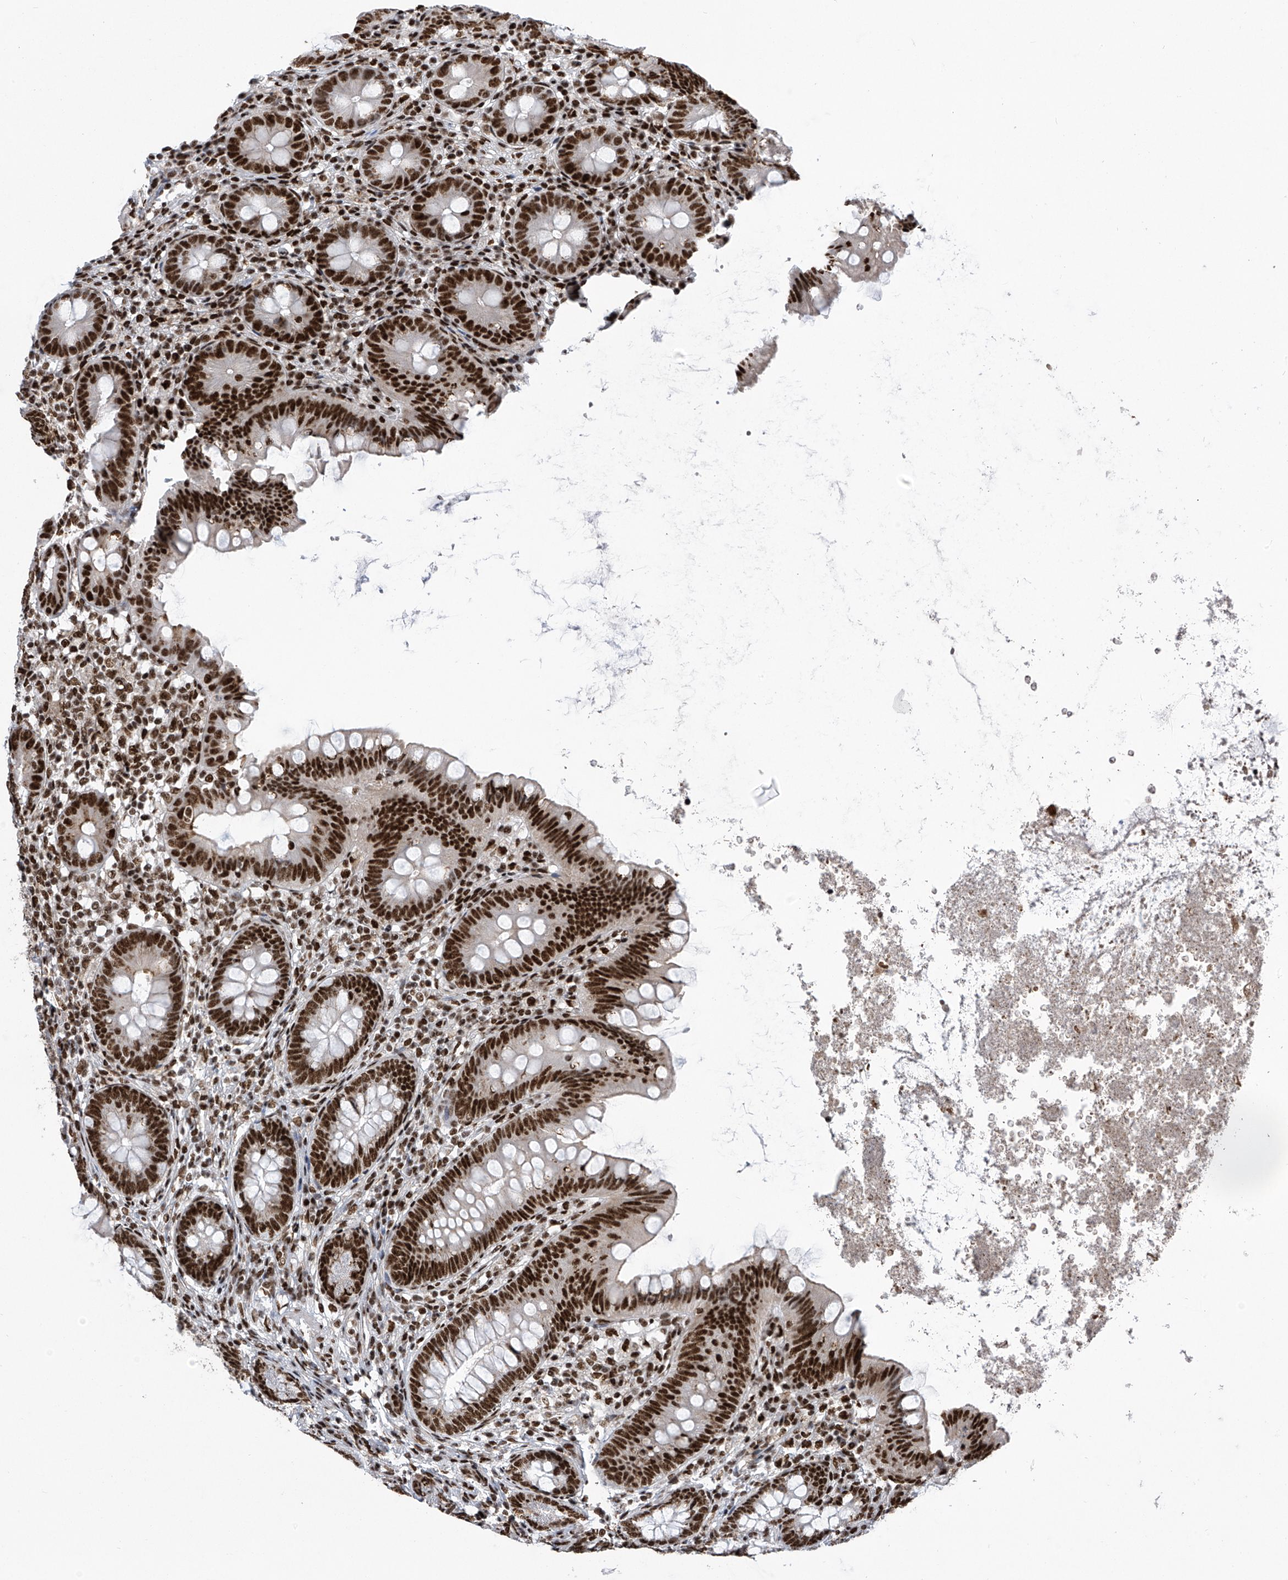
{"staining": {"intensity": "strong", "quantity": ">75%", "location": "nuclear"}, "tissue": "appendix", "cell_type": "Glandular cells", "image_type": "normal", "snomed": [{"axis": "morphology", "description": "Normal tissue, NOS"}, {"axis": "topography", "description": "Appendix"}], "caption": "Immunohistochemical staining of unremarkable human appendix displays high levels of strong nuclear expression in approximately >75% of glandular cells.", "gene": "APLF", "patient": {"sex": "female", "age": 62}}